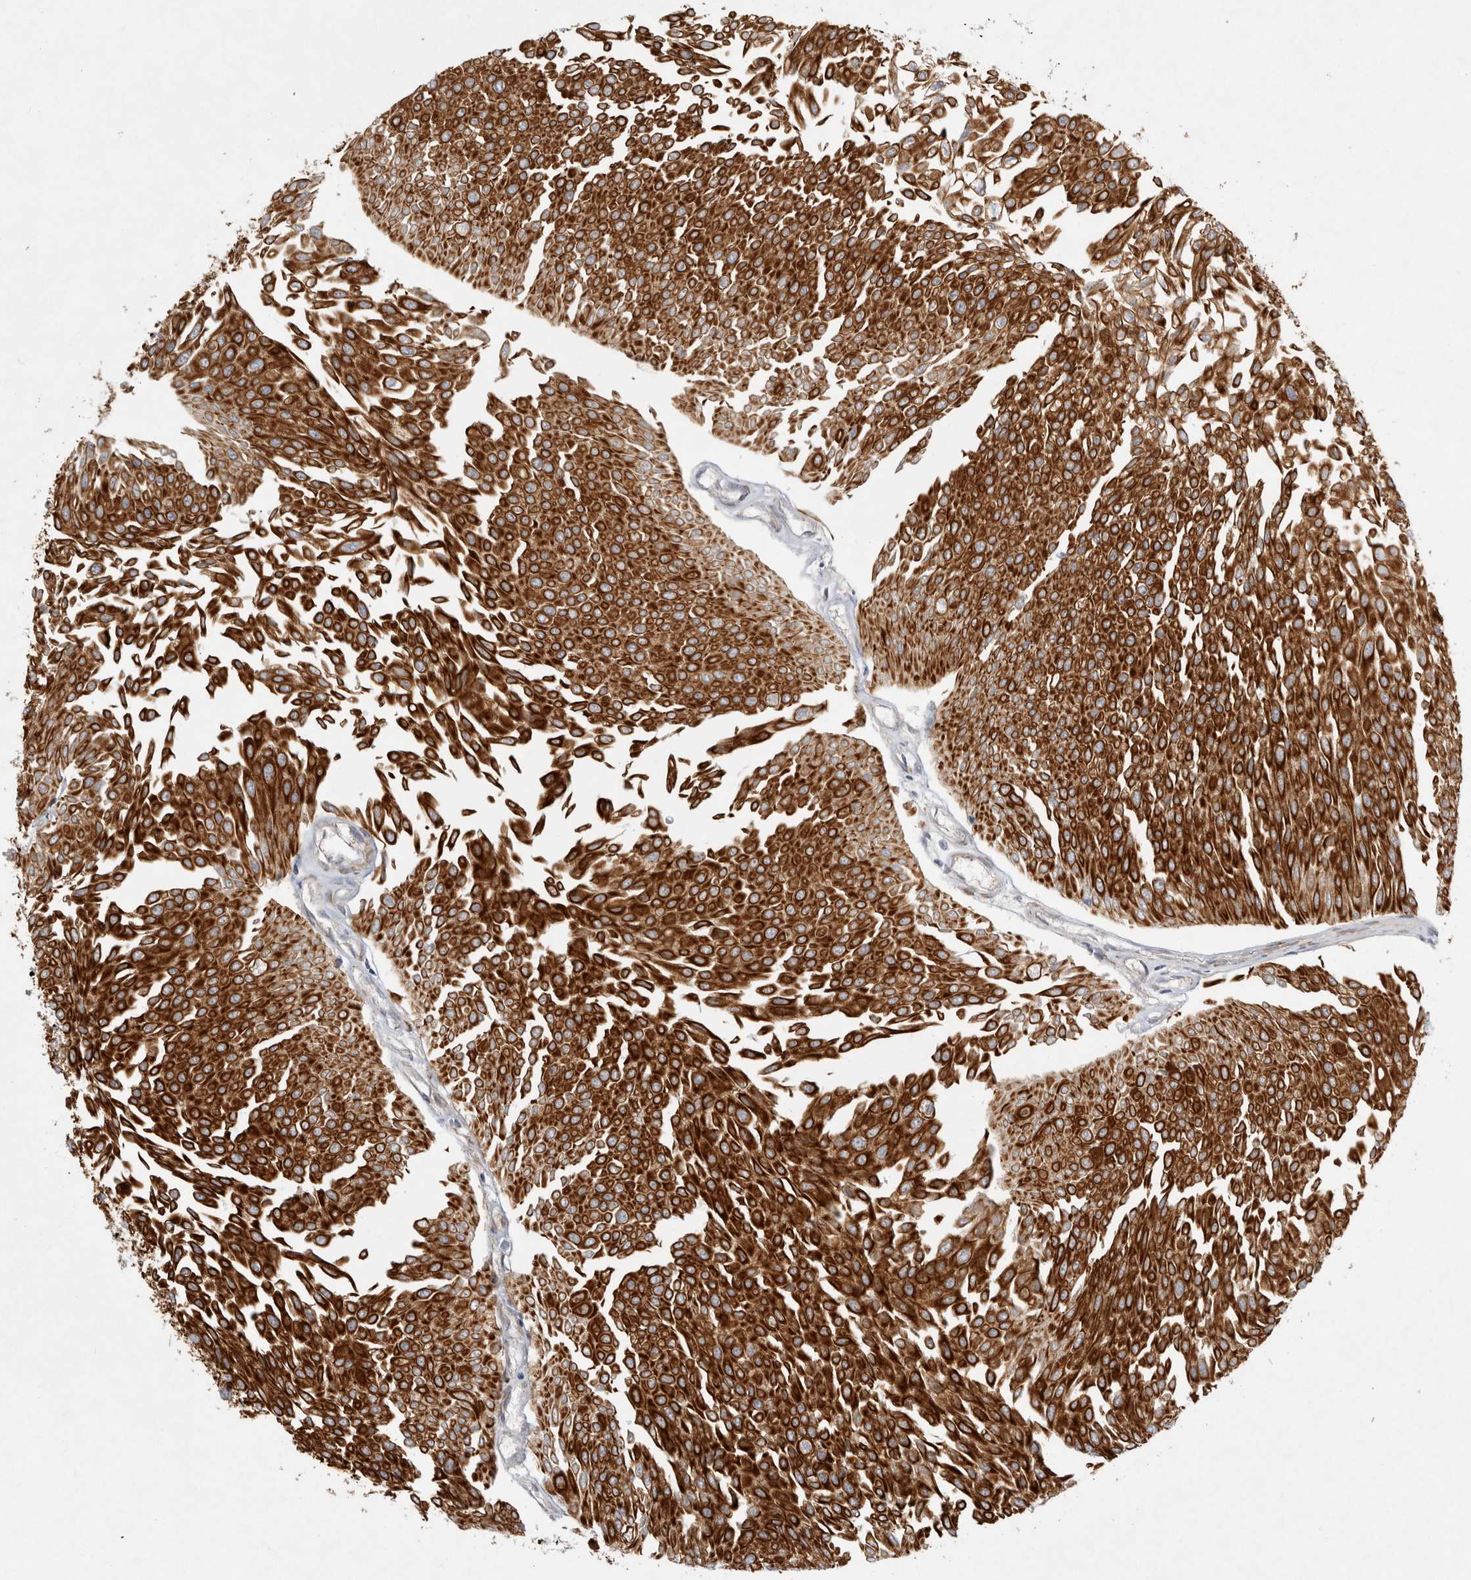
{"staining": {"intensity": "strong", "quantity": ">75%", "location": "cytoplasmic/membranous"}, "tissue": "urothelial cancer", "cell_type": "Tumor cells", "image_type": "cancer", "snomed": [{"axis": "morphology", "description": "Urothelial carcinoma, Low grade"}, {"axis": "topography", "description": "Urinary bladder"}], "caption": "Immunohistochemistry staining of low-grade urothelial carcinoma, which demonstrates high levels of strong cytoplasmic/membranous positivity in about >75% of tumor cells indicating strong cytoplasmic/membranous protein expression. The staining was performed using DAB (3,3'-diaminobenzidine) (brown) for protein detection and nuclei were counterstained in hematoxylin (blue).", "gene": "BZW2", "patient": {"sex": "male", "age": 67}}